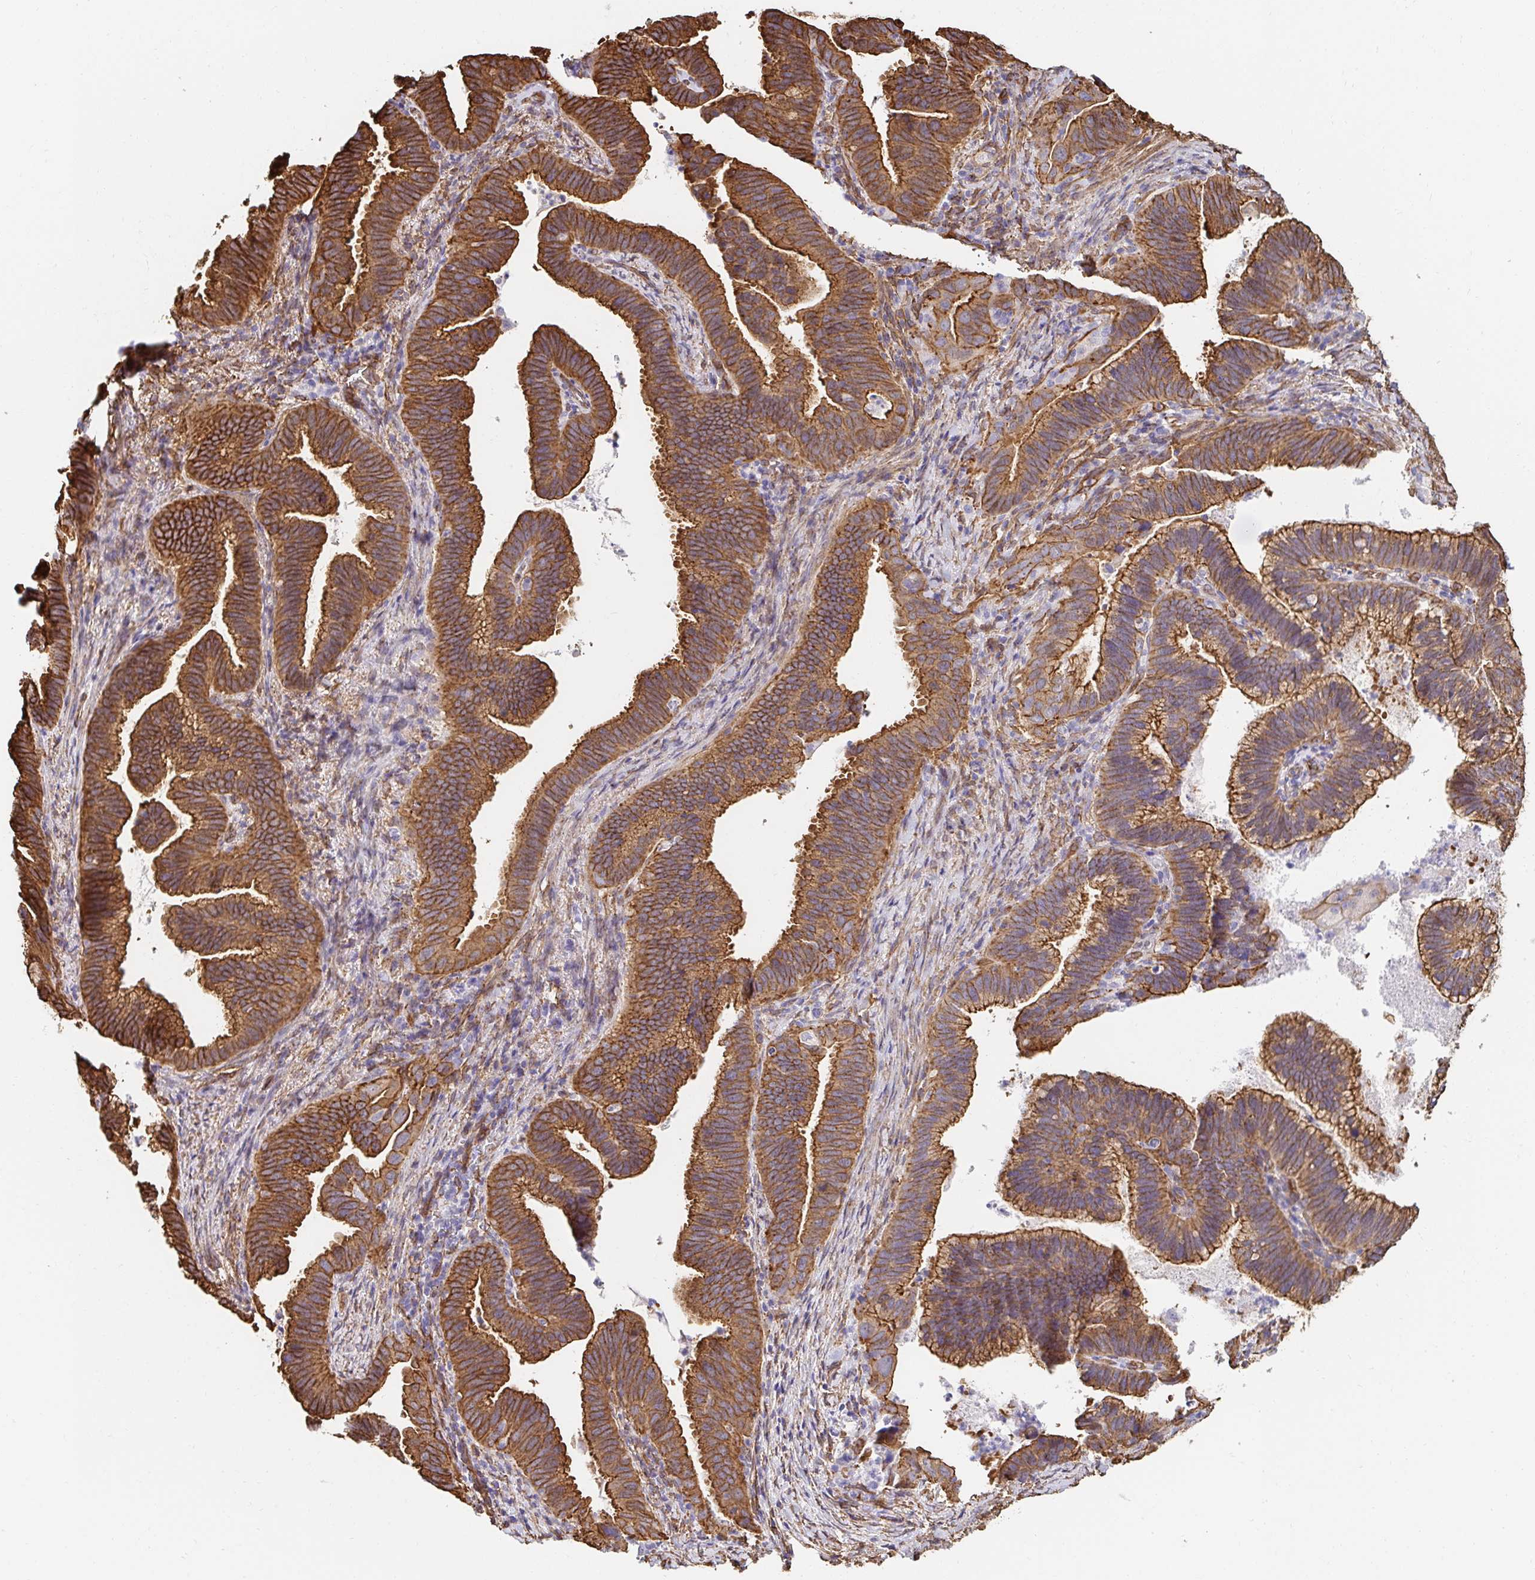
{"staining": {"intensity": "moderate", "quantity": ">75%", "location": "cytoplasmic/membranous"}, "tissue": "cervical cancer", "cell_type": "Tumor cells", "image_type": "cancer", "snomed": [{"axis": "morphology", "description": "Adenocarcinoma, NOS"}, {"axis": "topography", "description": "Cervix"}], "caption": "This is a histology image of IHC staining of cervical cancer, which shows moderate staining in the cytoplasmic/membranous of tumor cells.", "gene": "CTTN", "patient": {"sex": "female", "age": 61}}